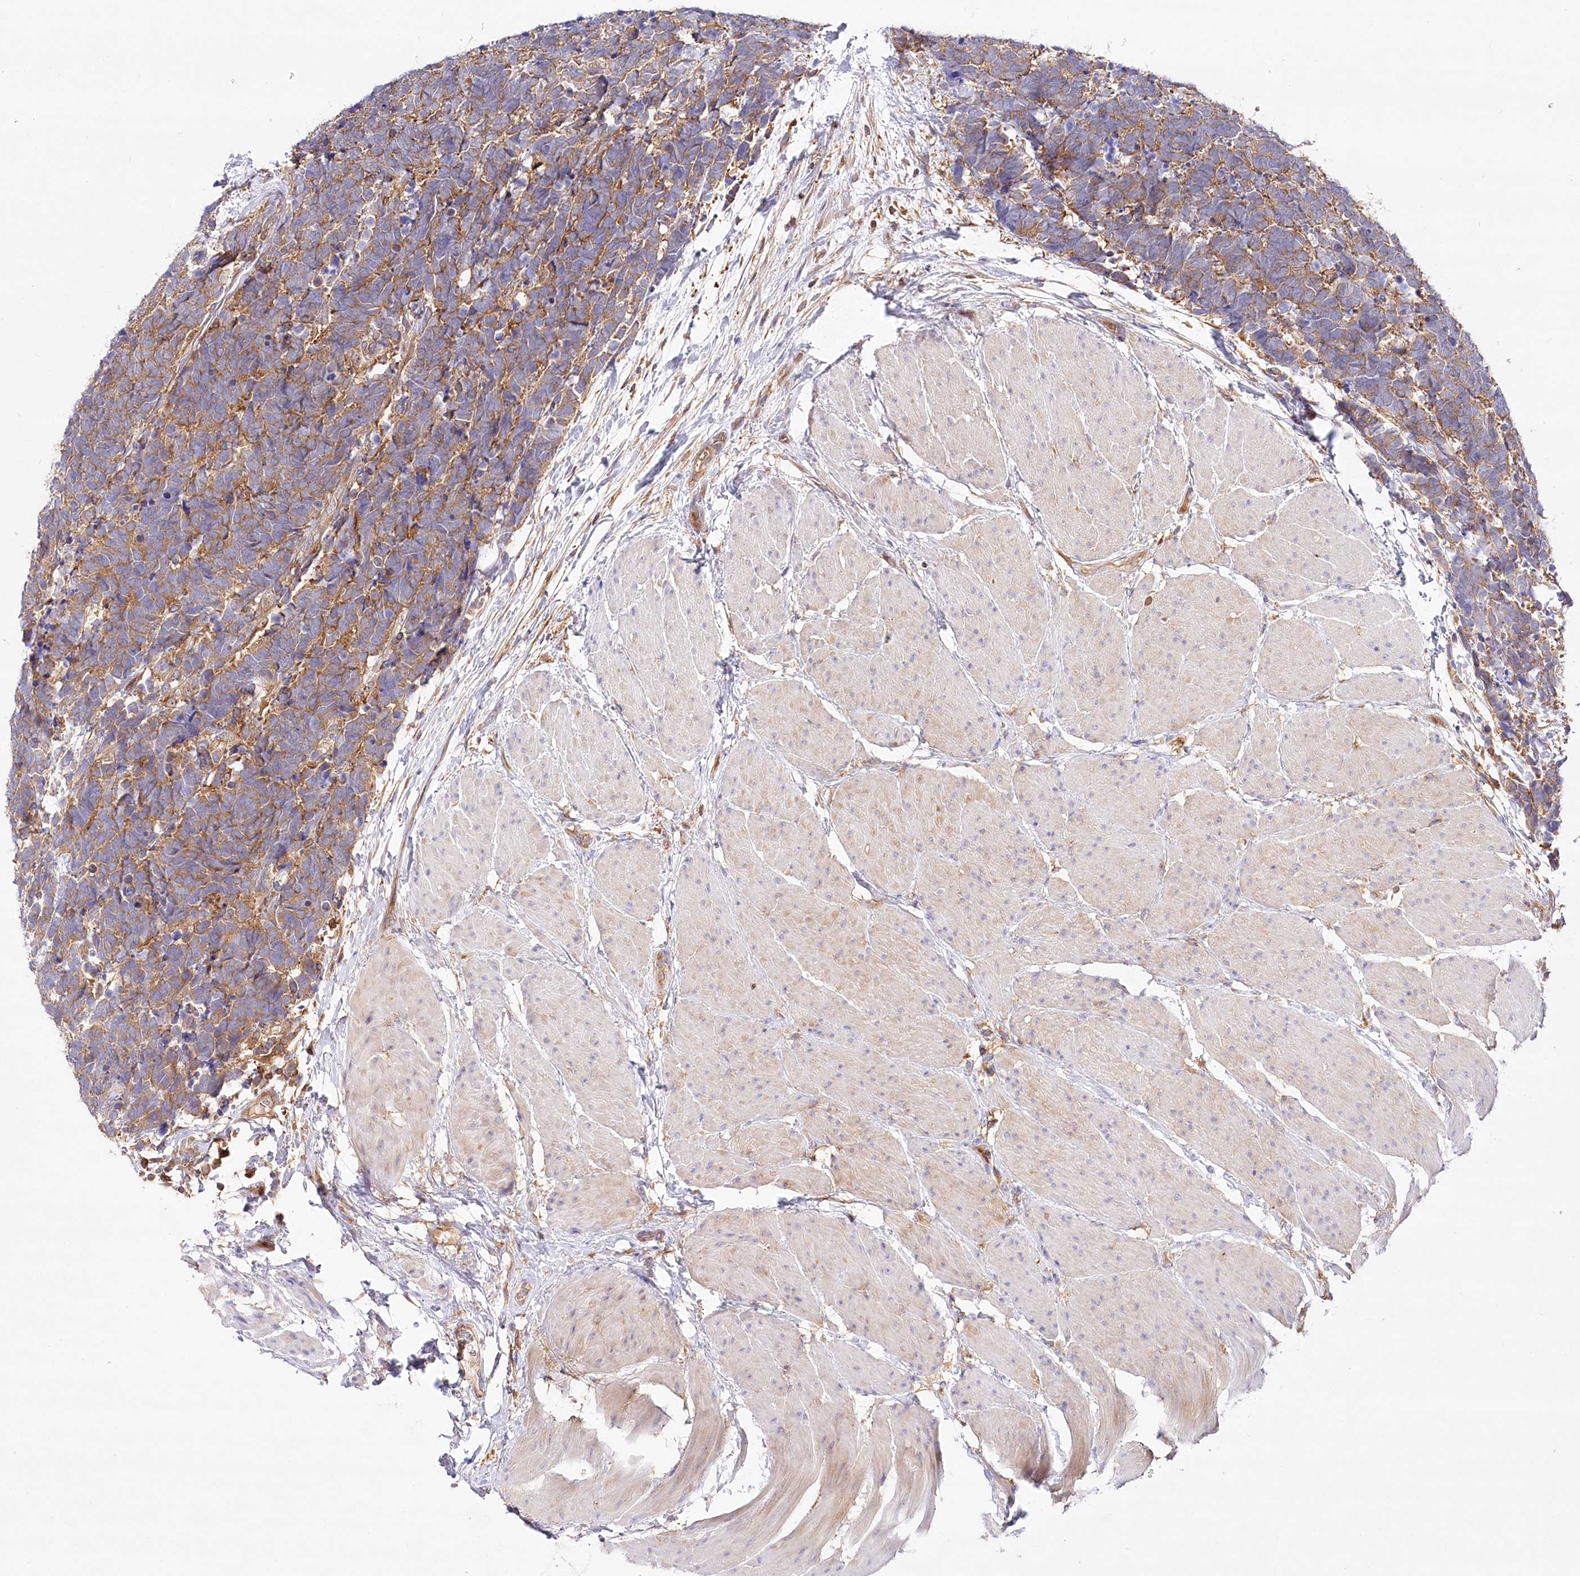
{"staining": {"intensity": "moderate", "quantity": ">75%", "location": "cytoplasmic/membranous"}, "tissue": "carcinoid", "cell_type": "Tumor cells", "image_type": "cancer", "snomed": [{"axis": "morphology", "description": "Carcinoma, NOS"}, {"axis": "morphology", "description": "Carcinoid, malignant, NOS"}, {"axis": "topography", "description": "Urinary bladder"}], "caption": "Carcinoid stained for a protein reveals moderate cytoplasmic/membranous positivity in tumor cells.", "gene": "ABRAXAS2", "patient": {"sex": "male", "age": 57}}